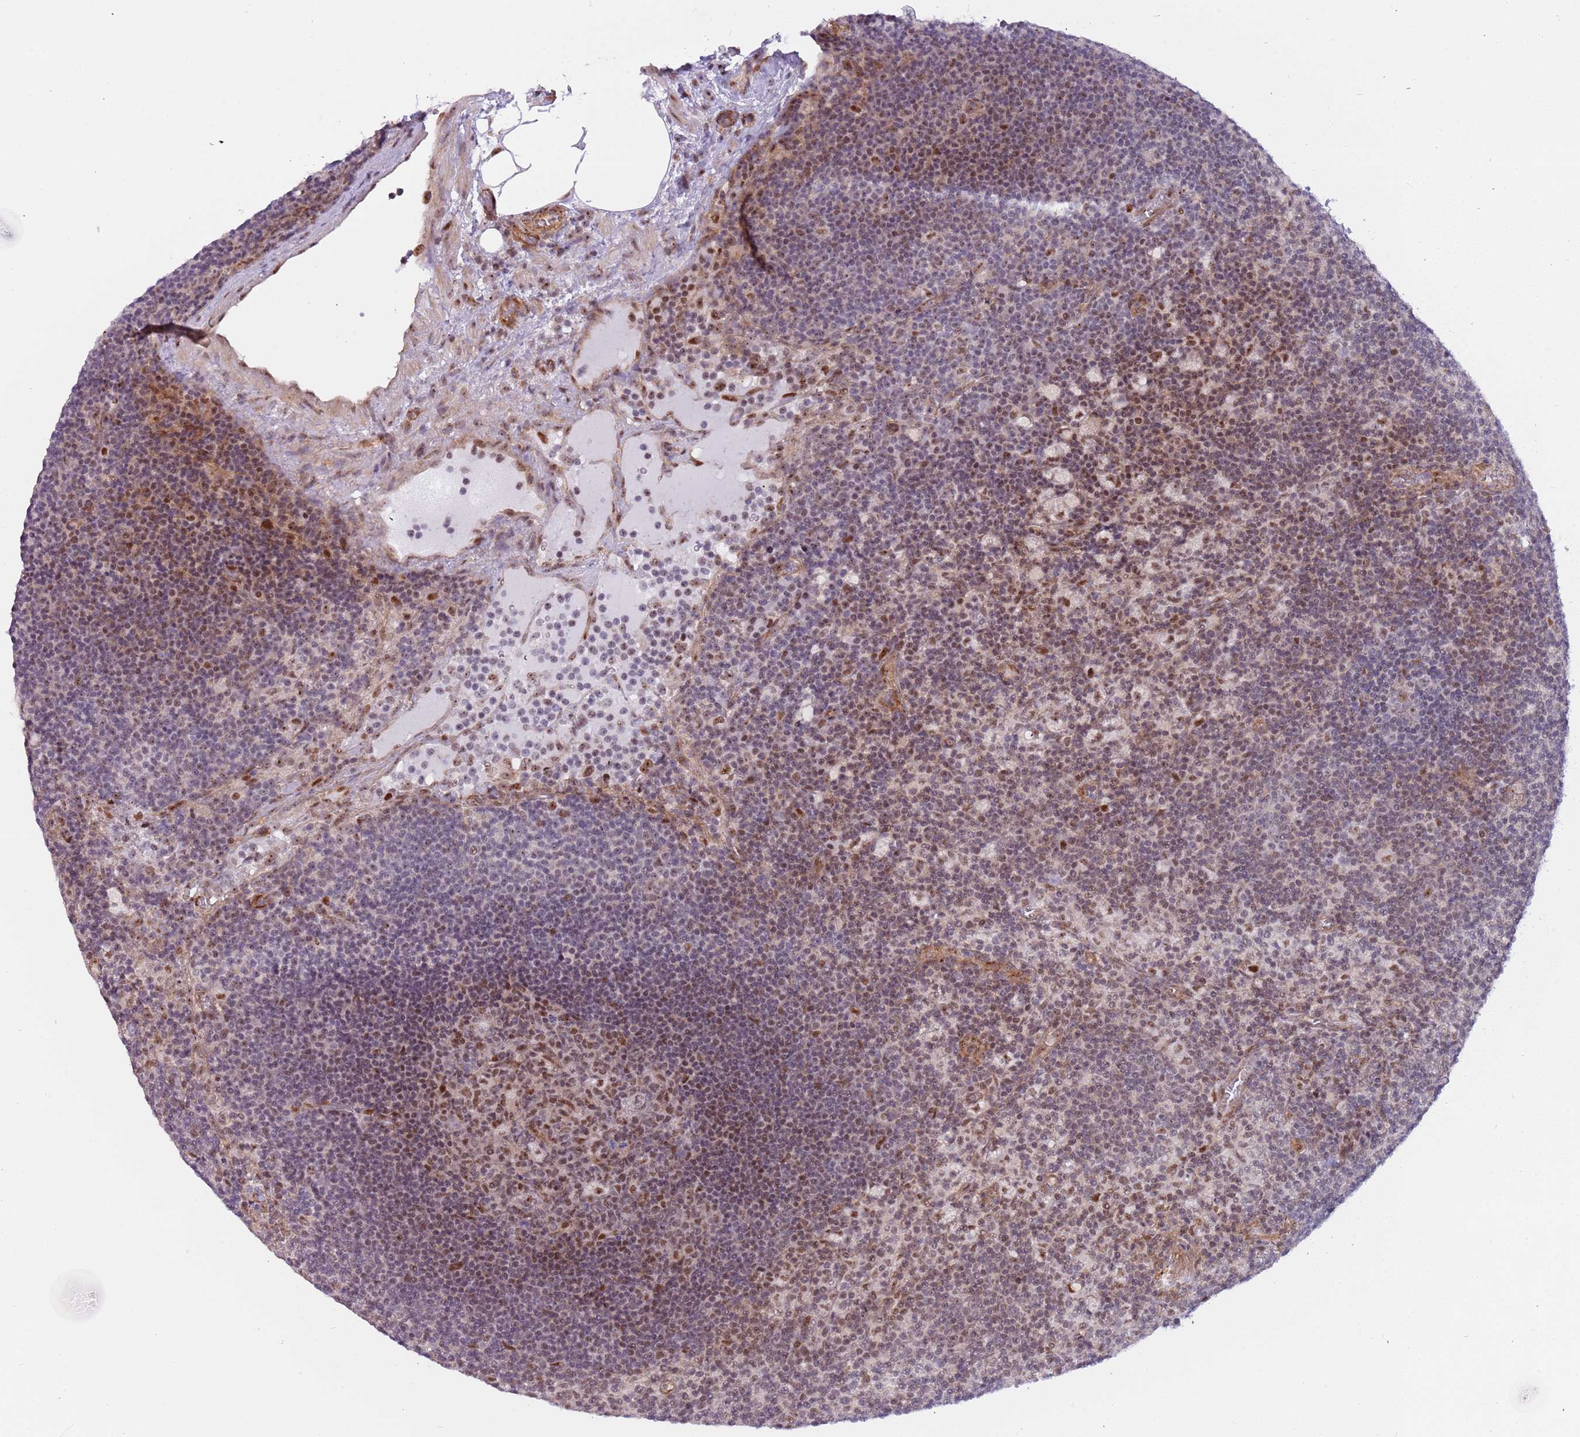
{"staining": {"intensity": "moderate", "quantity": "25%-75%", "location": "nuclear"}, "tissue": "lymph node", "cell_type": "Germinal center cells", "image_type": "normal", "snomed": [{"axis": "morphology", "description": "Normal tissue, NOS"}, {"axis": "topography", "description": "Lymph node"}], "caption": "Germinal center cells demonstrate medium levels of moderate nuclear expression in about 25%-75% of cells in normal lymph node.", "gene": "LRMDA", "patient": {"sex": "male", "age": 69}}